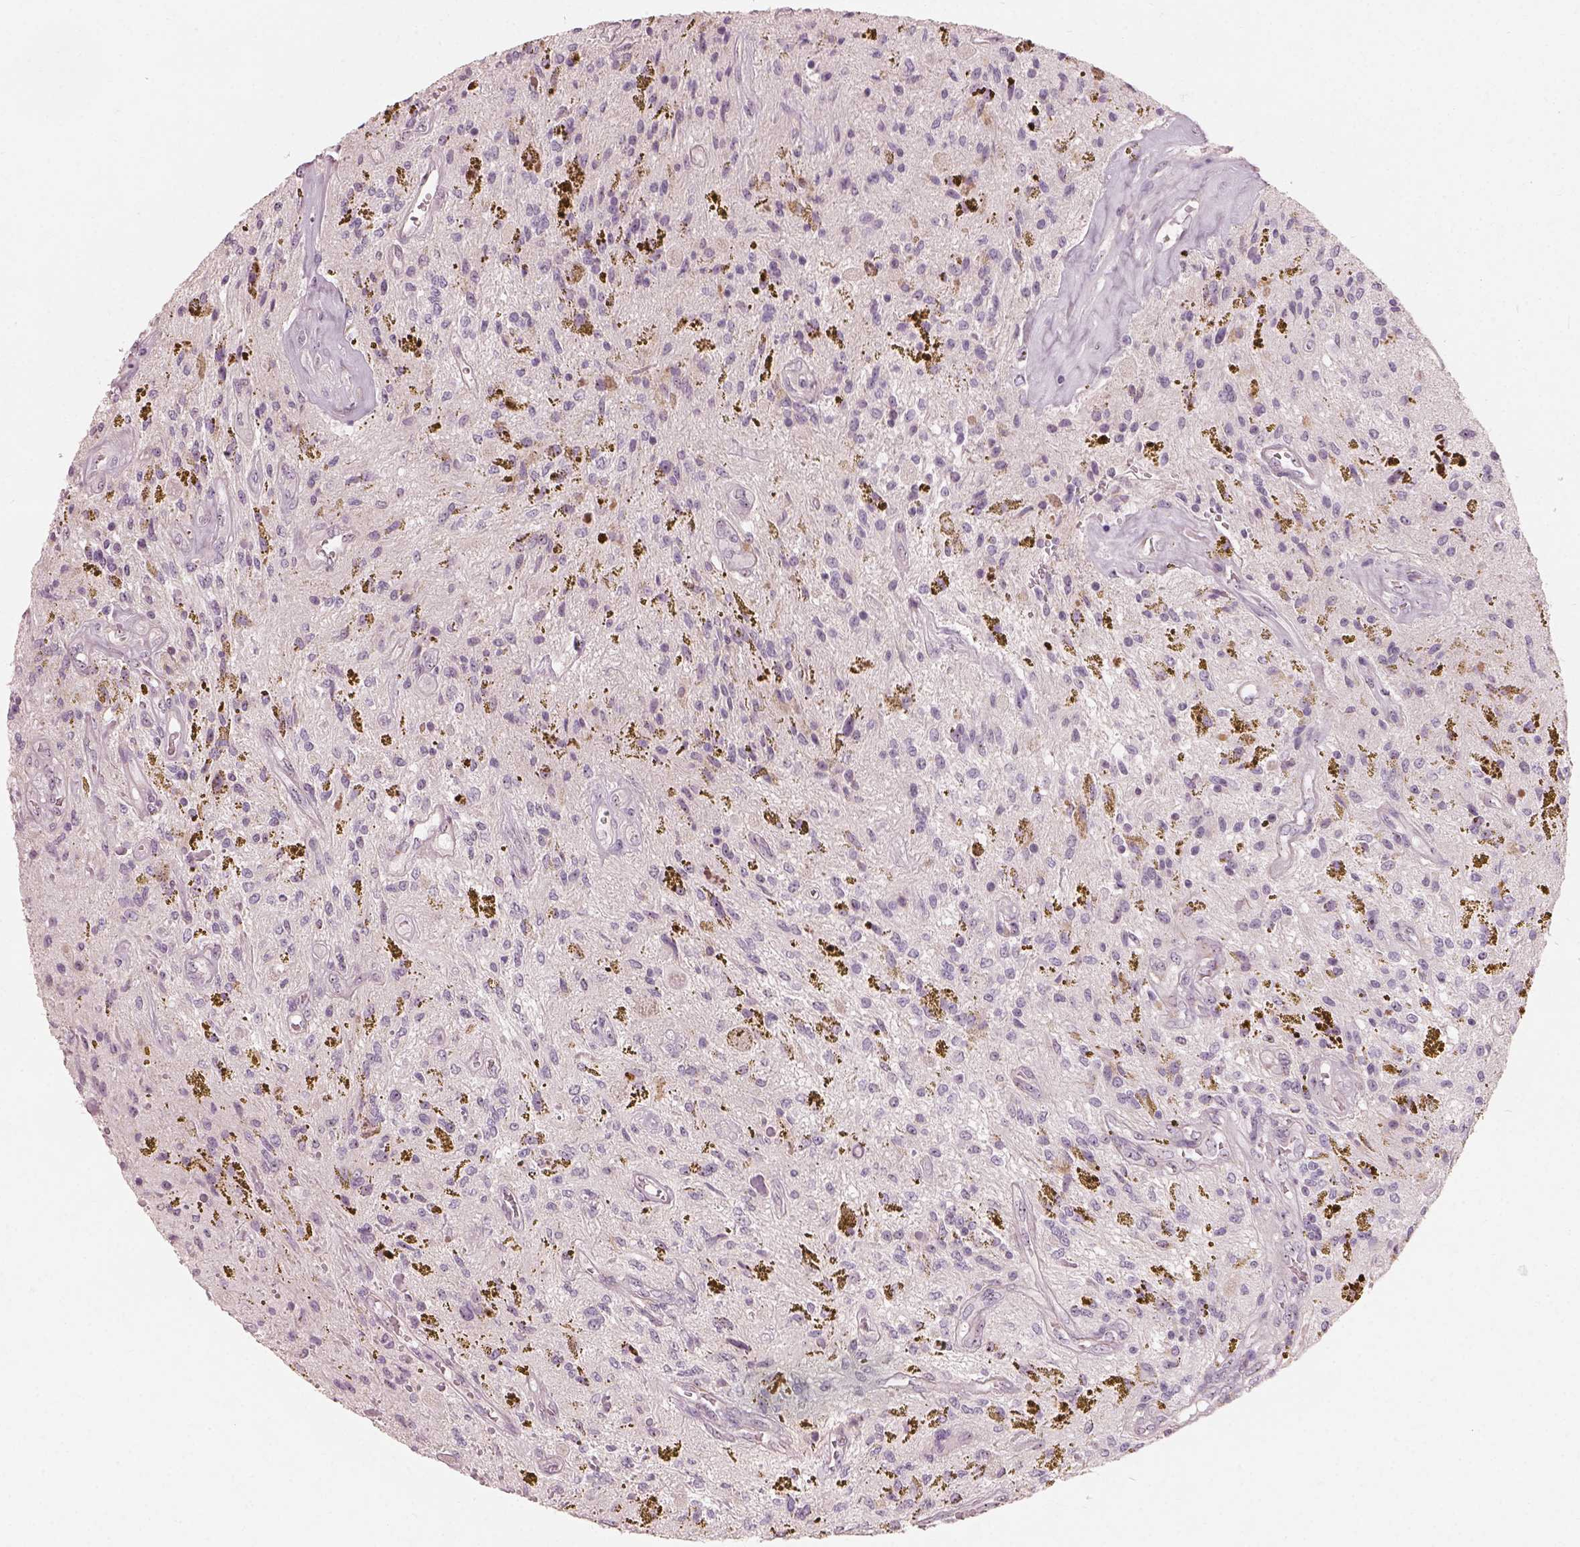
{"staining": {"intensity": "negative", "quantity": "none", "location": "none"}, "tissue": "glioma", "cell_type": "Tumor cells", "image_type": "cancer", "snomed": [{"axis": "morphology", "description": "Glioma, malignant, Low grade"}, {"axis": "topography", "description": "Cerebellum"}], "caption": "The immunohistochemistry (IHC) image has no significant staining in tumor cells of glioma tissue. (DAB (3,3'-diaminobenzidine) immunohistochemistry (IHC), high magnification).", "gene": "CDS1", "patient": {"sex": "female", "age": 14}}